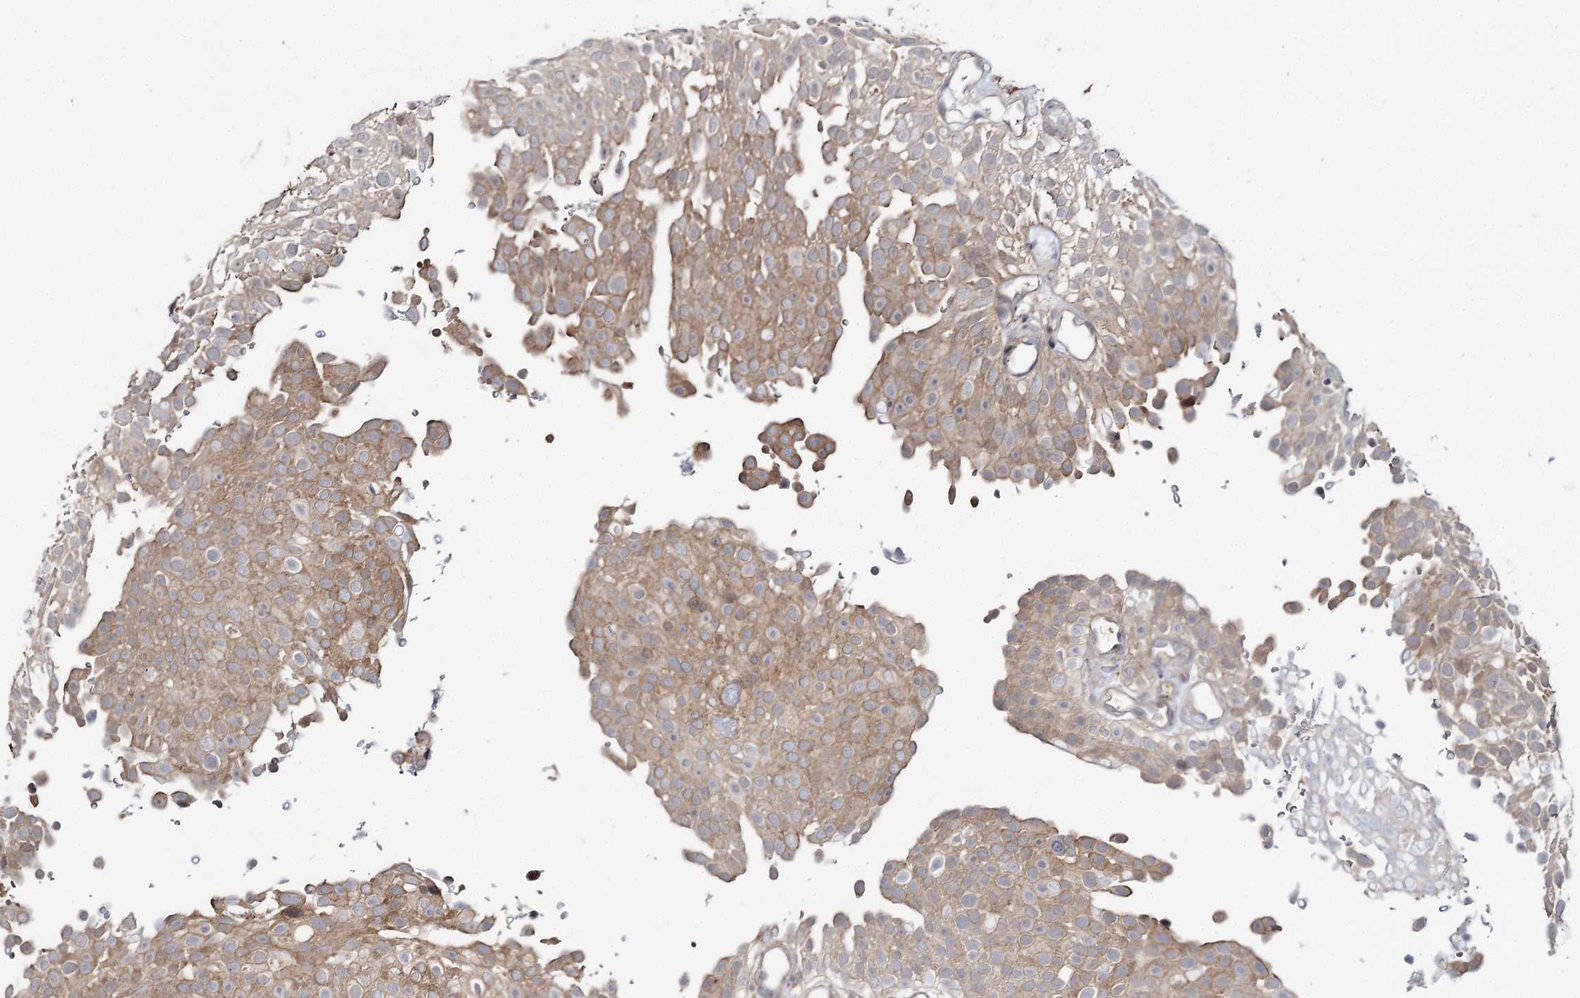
{"staining": {"intensity": "moderate", "quantity": ">75%", "location": "cytoplasmic/membranous"}, "tissue": "urothelial cancer", "cell_type": "Tumor cells", "image_type": "cancer", "snomed": [{"axis": "morphology", "description": "Urothelial carcinoma, Low grade"}, {"axis": "topography", "description": "Urinary bladder"}], "caption": "Human urothelial carcinoma (low-grade) stained with a protein marker exhibits moderate staining in tumor cells.", "gene": "WDR44", "patient": {"sex": "male", "age": 78}}